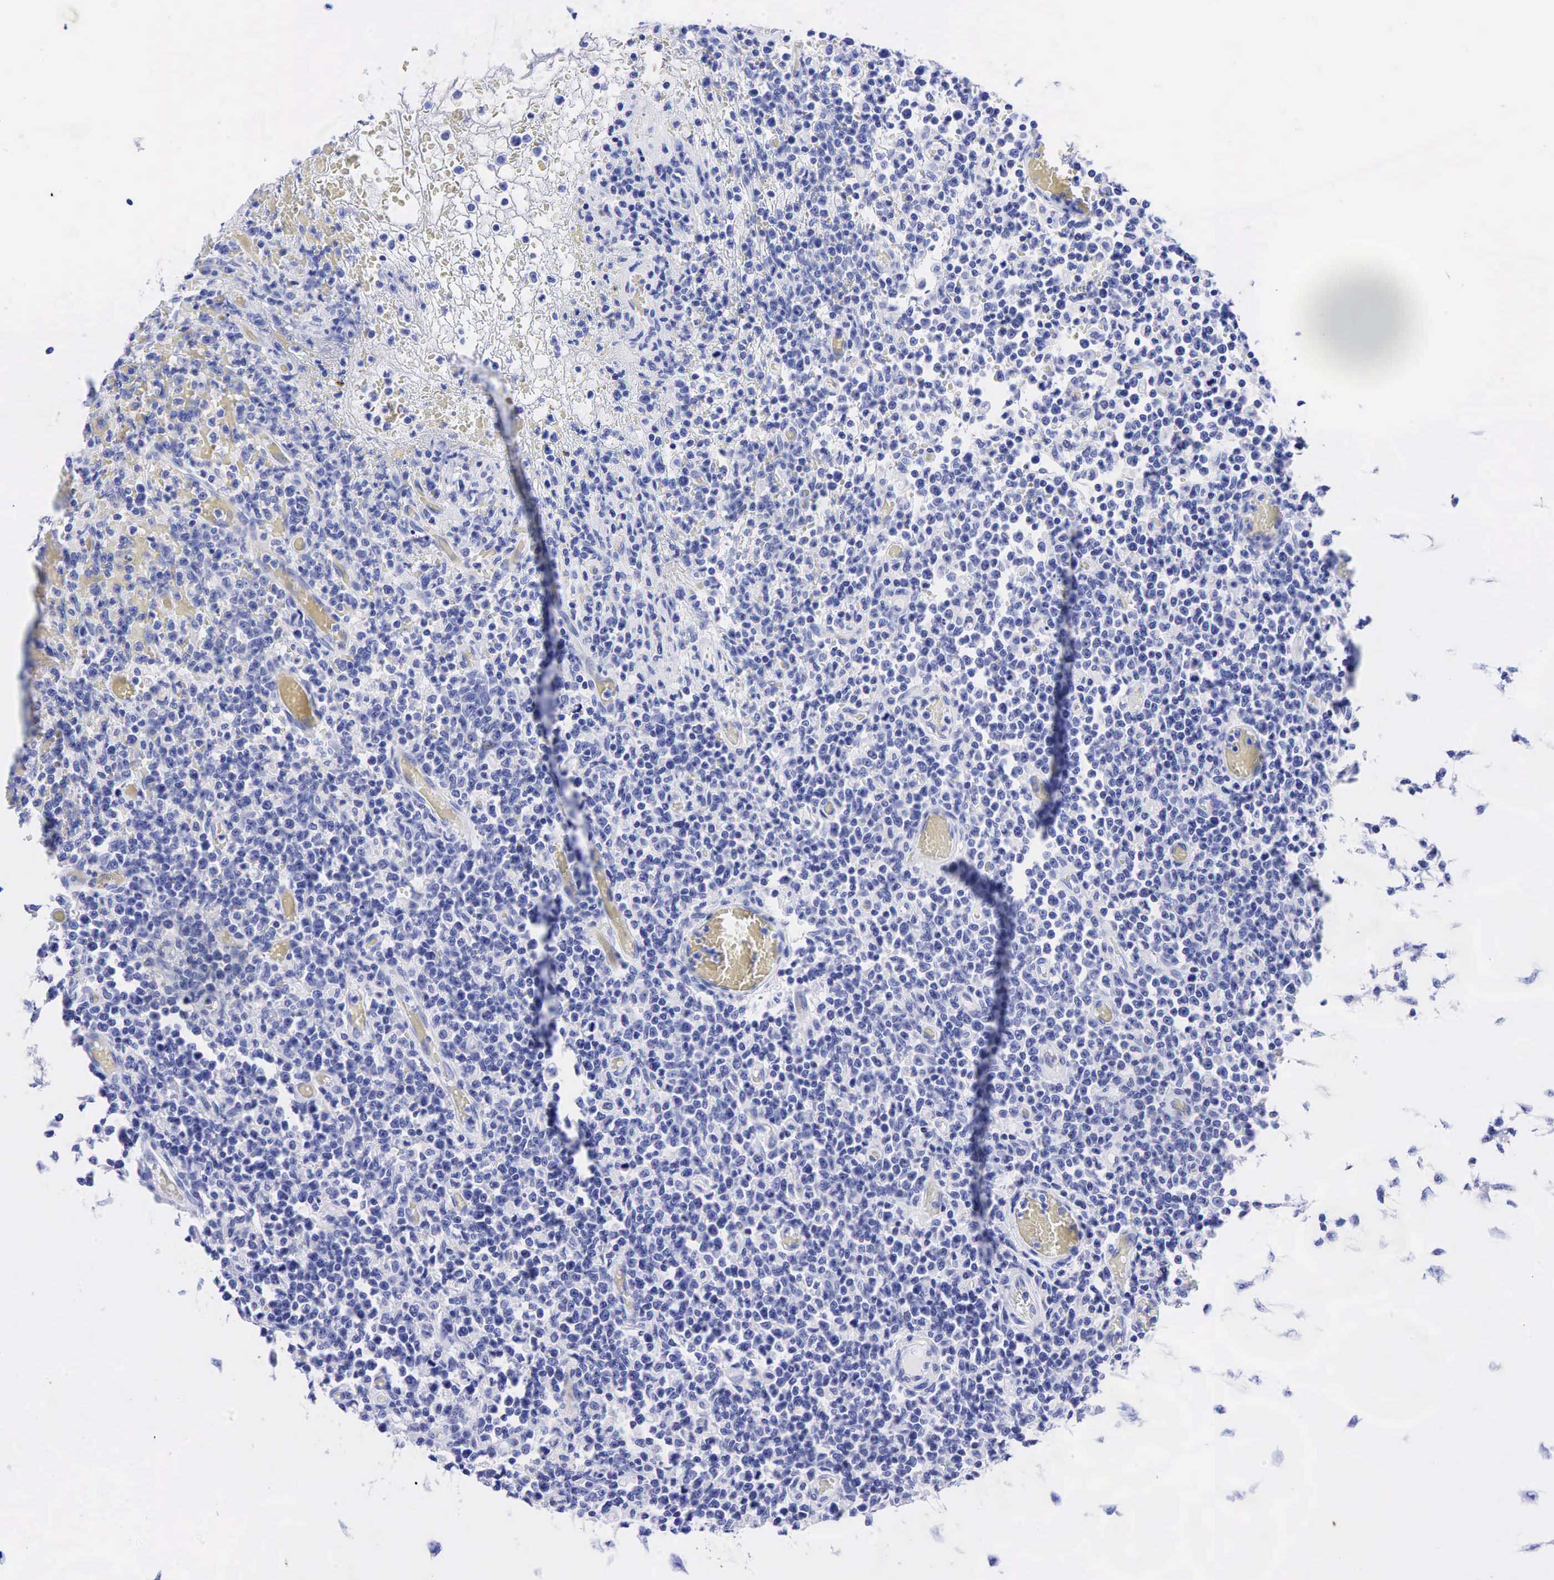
{"staining": {"intensity": "negative", "quantity": "none", "location": "none"}, "tissue": "lymphoma", "cell_type": "Tumor cells", "image_type": "cancer", "snomed": [{"axis": "morphology", "description": "Malignant lymphoma, non-Hodgkin's type, High grade"}, {"axis": "topography", "description": "Colon"}], "caption": "Tumor cells are negative for brown protein staining in lymphoma.", "gene": "CHGA", "patient": {"sex": "male", "age": 82}}